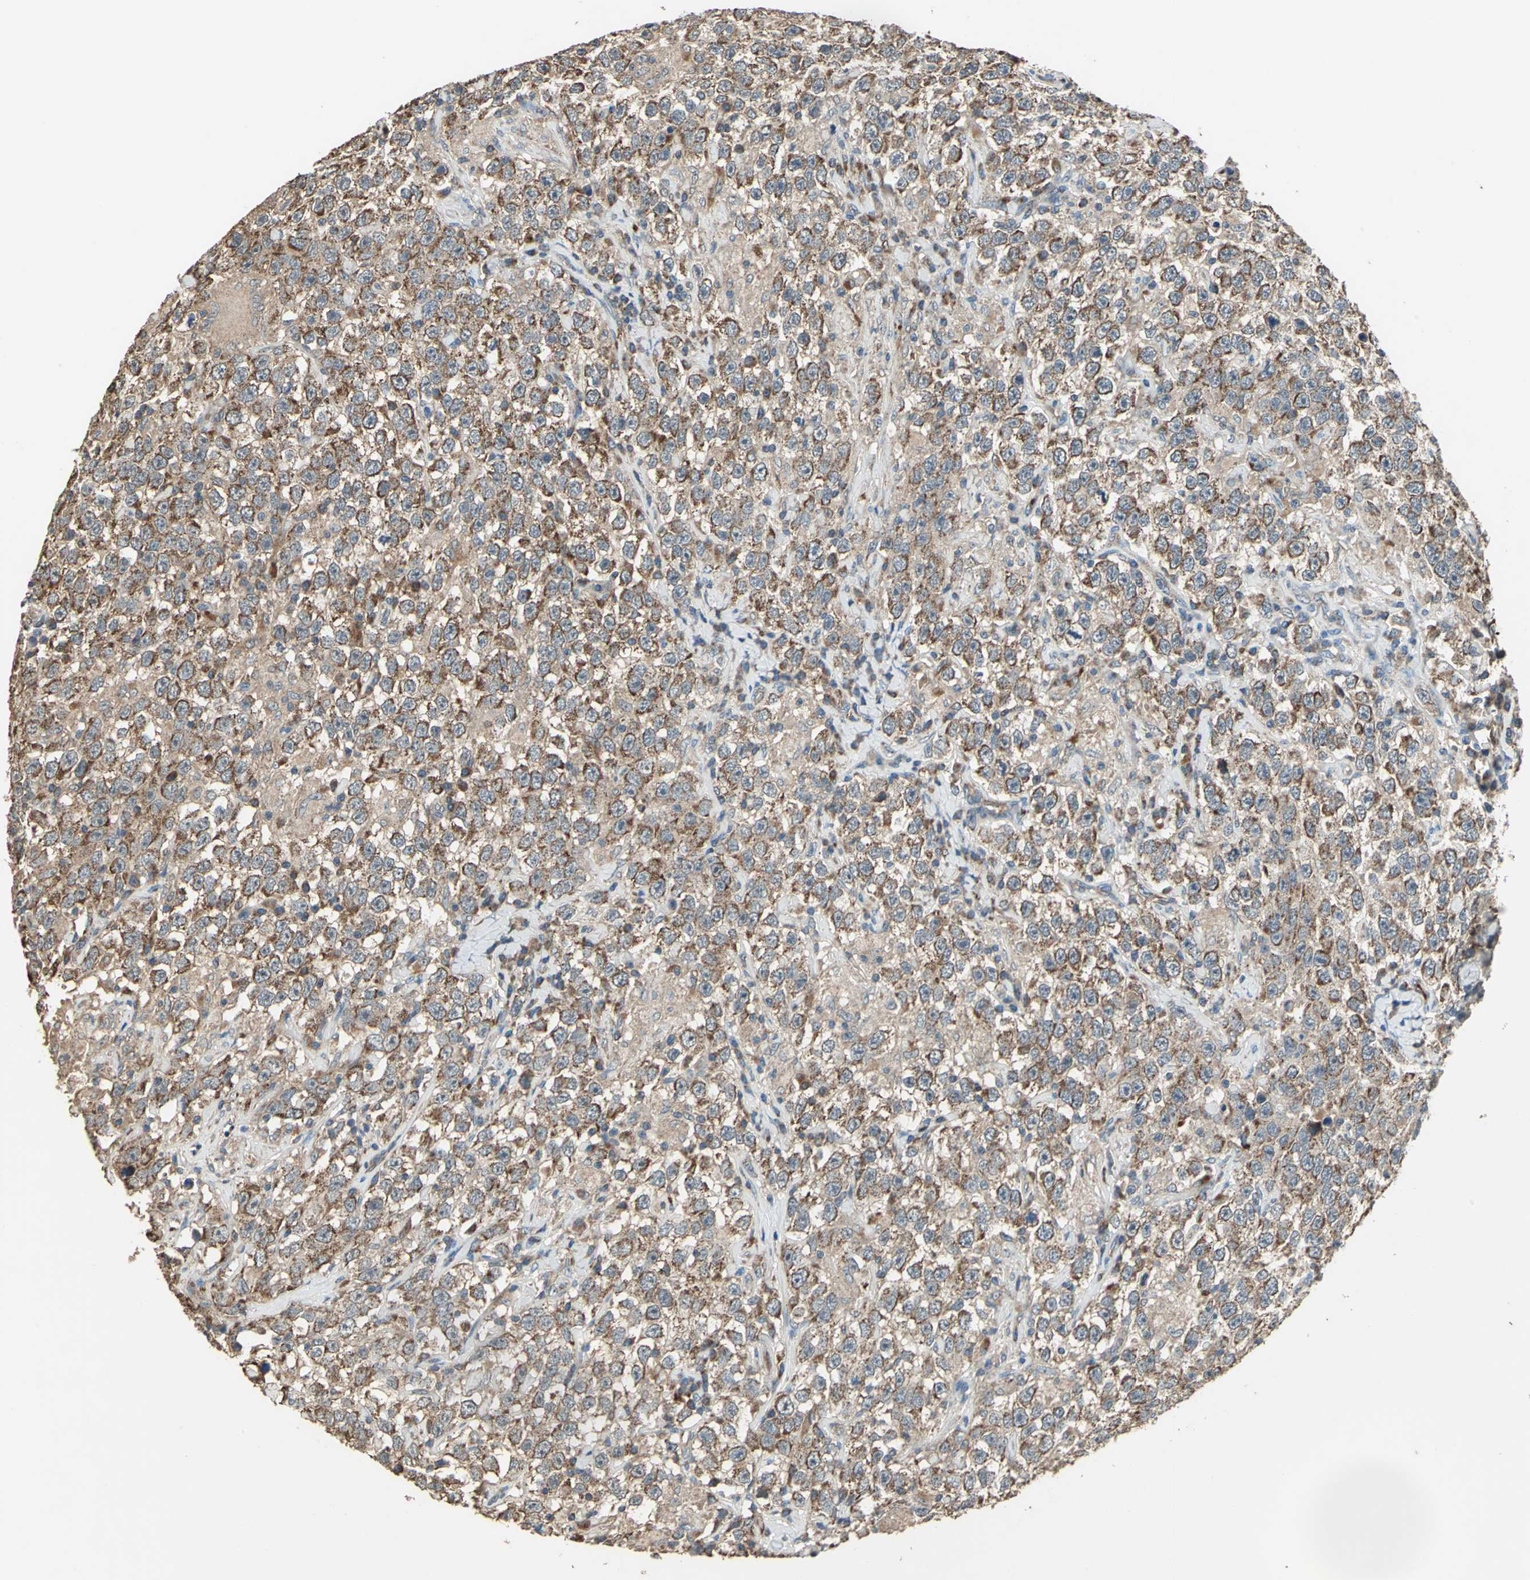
{"staining": {"intensity": "strong", "quantity": ">75%", "location": "cytoplasmic/membranous"}, "tissue": "testis cancer", "cell_type": "Tumor cells", "image_type": "cancer", "snomed": [{"axis": "morphology", "description": "Seminoma, NOS"}, {"axis": "topography", "description": "Testis"}], "caption": "This is a micrograph of IHC staining of testis seminoma, which shows strong expression in the cytoplasmic/membranous of tumor cells.", "gene": "POLRMT", "patient": {"sex": "male", "age": 41}}